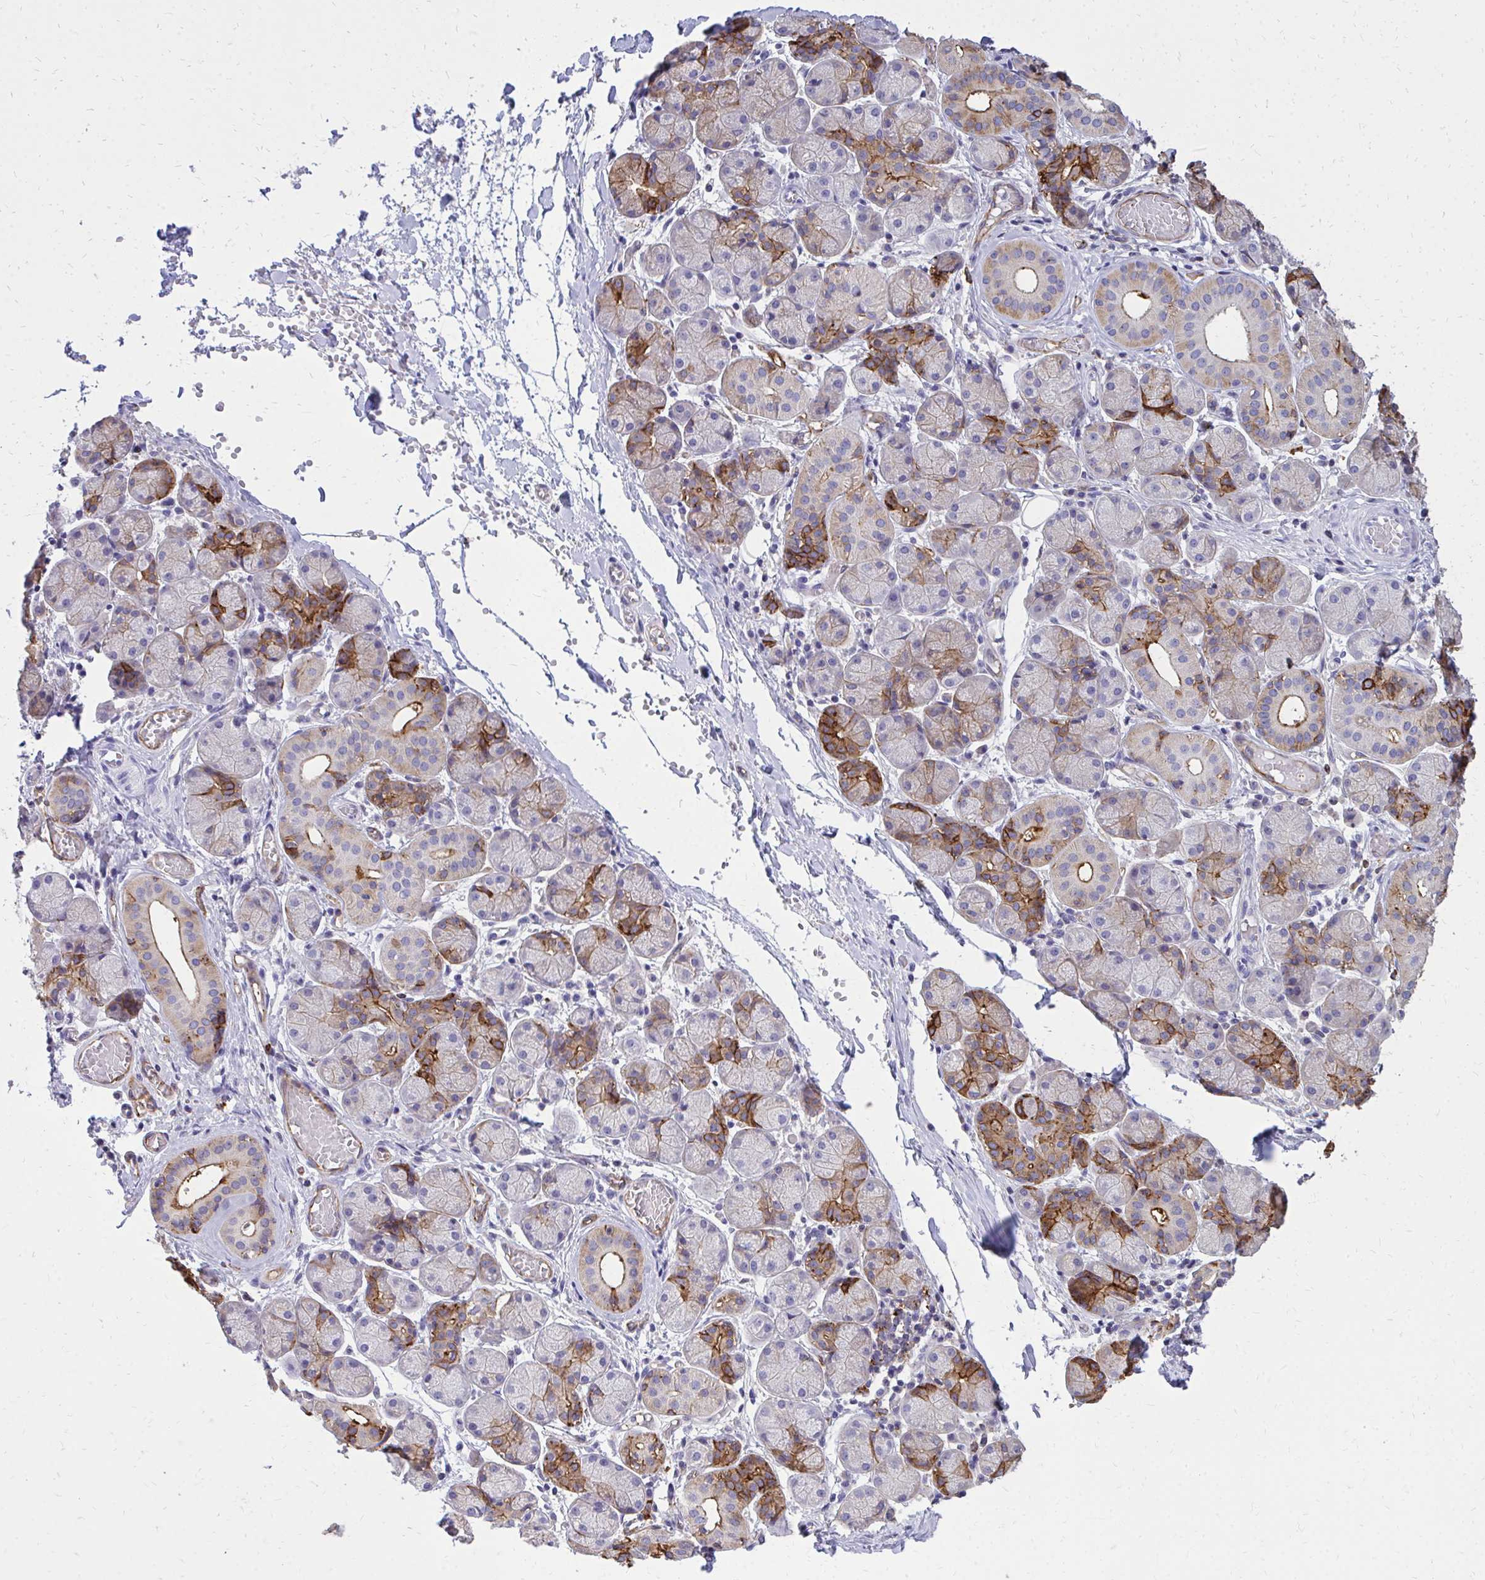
{"staining": {"intensity": "moderate", "quantity": "25%-75%", "location": "cytoplasmic/membranous"}, "tissue": "salivary gland", "cell_type": "Glandular cells", "image_type": "normal", "snomed": [{"axis": "morphology", "description": "Normal tissue, NOS"}, {"axis": "topography", "description": "Salivary gland"}], "caption": "Immunohistochemistry histopathology image of normal human salivary gland stained for a protein (brown), which reveals medium levels of moderate cytoplasmic/membranous expression in approximately 25%-75% of glandular cells.", "gene": "MARCKSL1", "patient": {"sex": "female", "age": 24}}